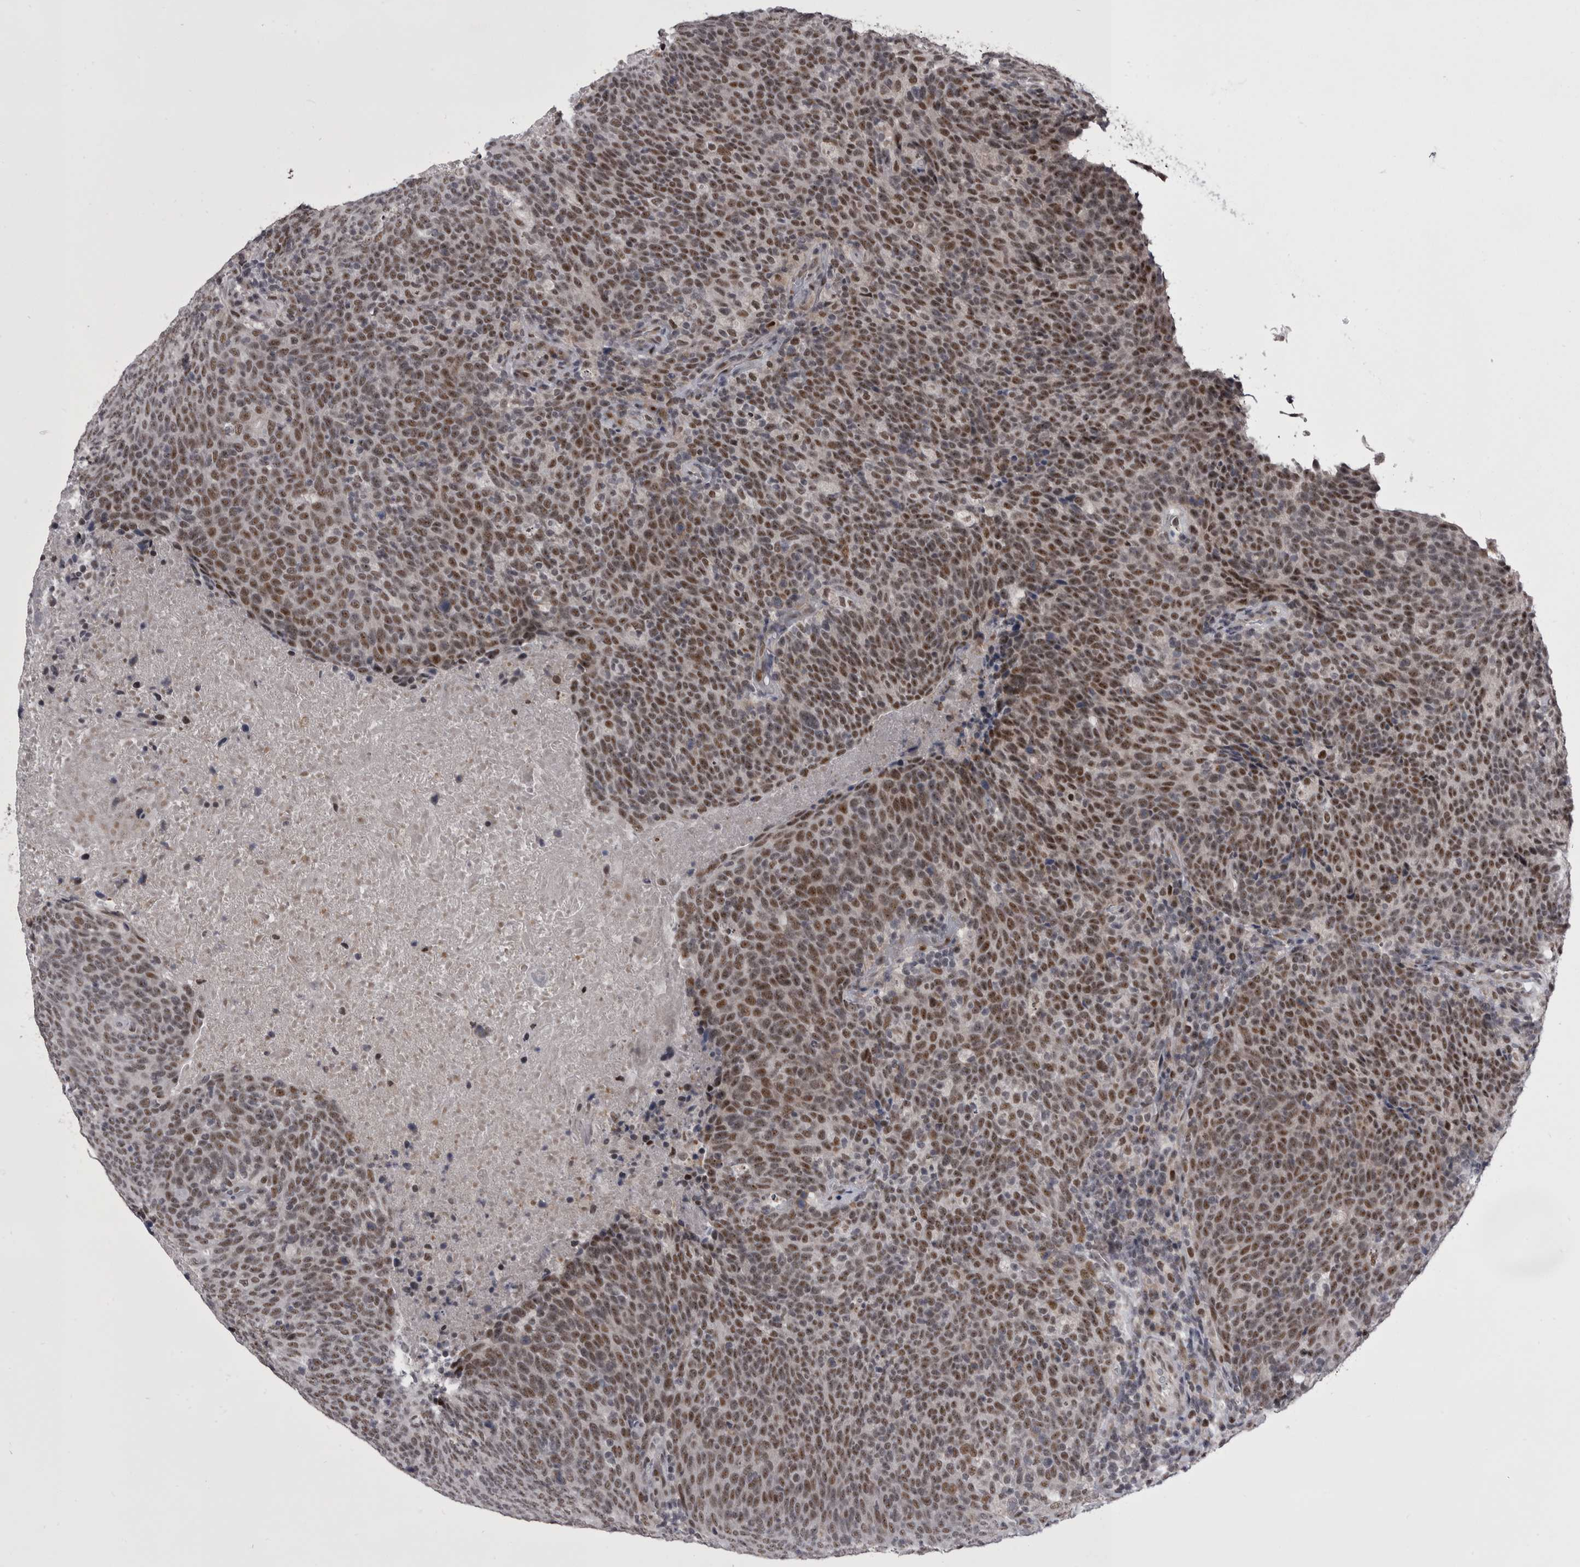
{"staining": {"intensity": "moderate", "quantity": ">75%", "location": "nuclear"}, "tissue": "head and neck cancer", "cell_type": "Tumor cells", "image_type": "cancer", "snomed": [{"axis": "morphology", "description": "Squamous cell carcinoma, NOS"}, {"axis": "morphology", "description": "Squamous cell carcinoma, metastatic, NOS"}, {"axis": "topography", "description": "Lymph node"}, {"axis": "topography", "description": "Head-Neck"}], "caption": "The histopathology image exhibits a brown stain indicating the presence of a protein in the nuclear of tumor cells in metastatic squamous cell carcinoma (head and neck).", "gene": "PRPF3", "patient": {"sex": "male", "age": 62}}